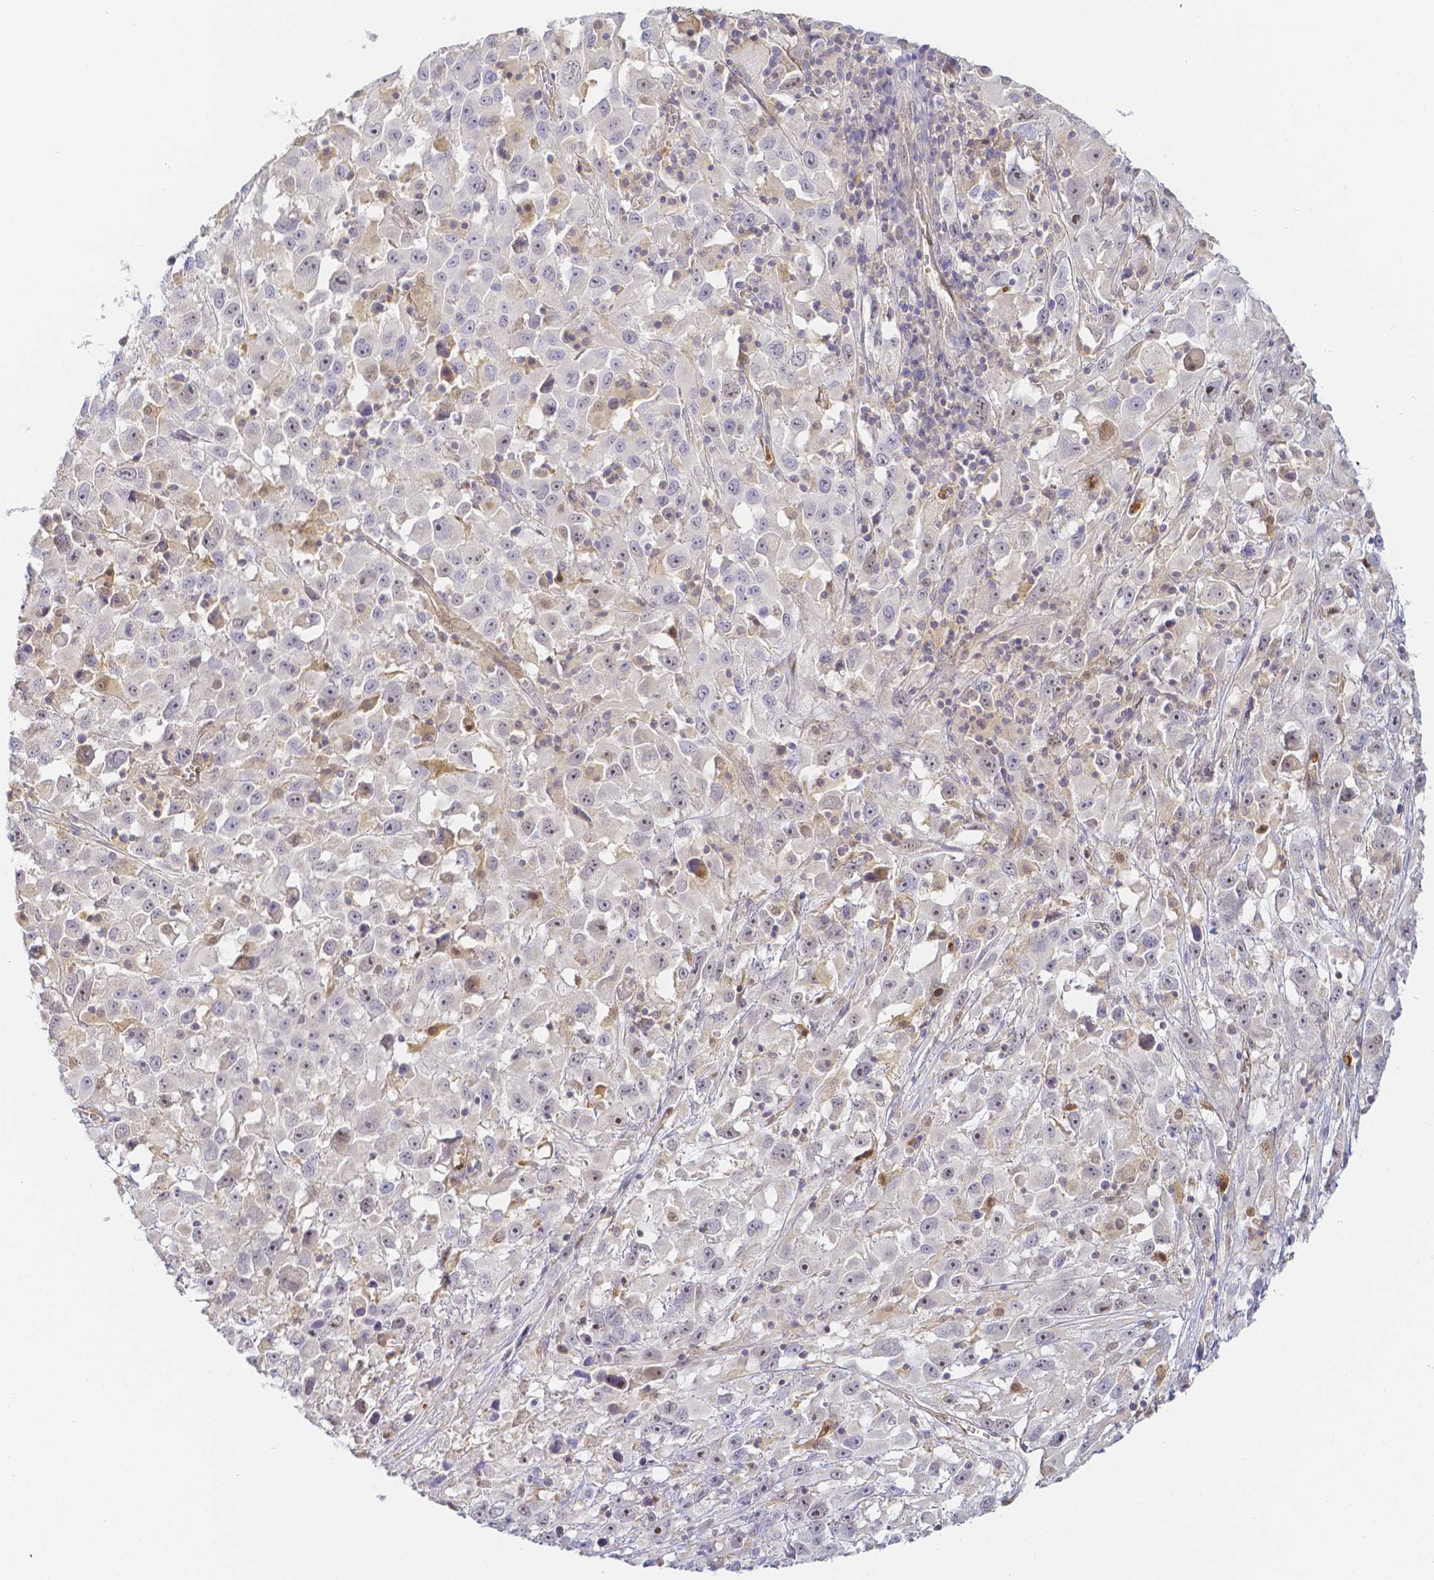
{"staining": {"intensity": "moderate", "quantity": "<25%", "location": "nuclear"}, "tissue": "melanoma", "cell_type": "Tumor cells", "image_type": "cancer", "snomed": [{"axis": "morphology", "description": "Malignant melanoma, Metastatic site"}, {"axis": "topography", "description": "Soft tissue"}], "caption": "A brown stain highlights moderate nuclear positivity of a protein in human malignant melanoma (metastatic site) tumor cells.", "gene": "KCNH1", "patient": {"sex": "male", "age": 50}}